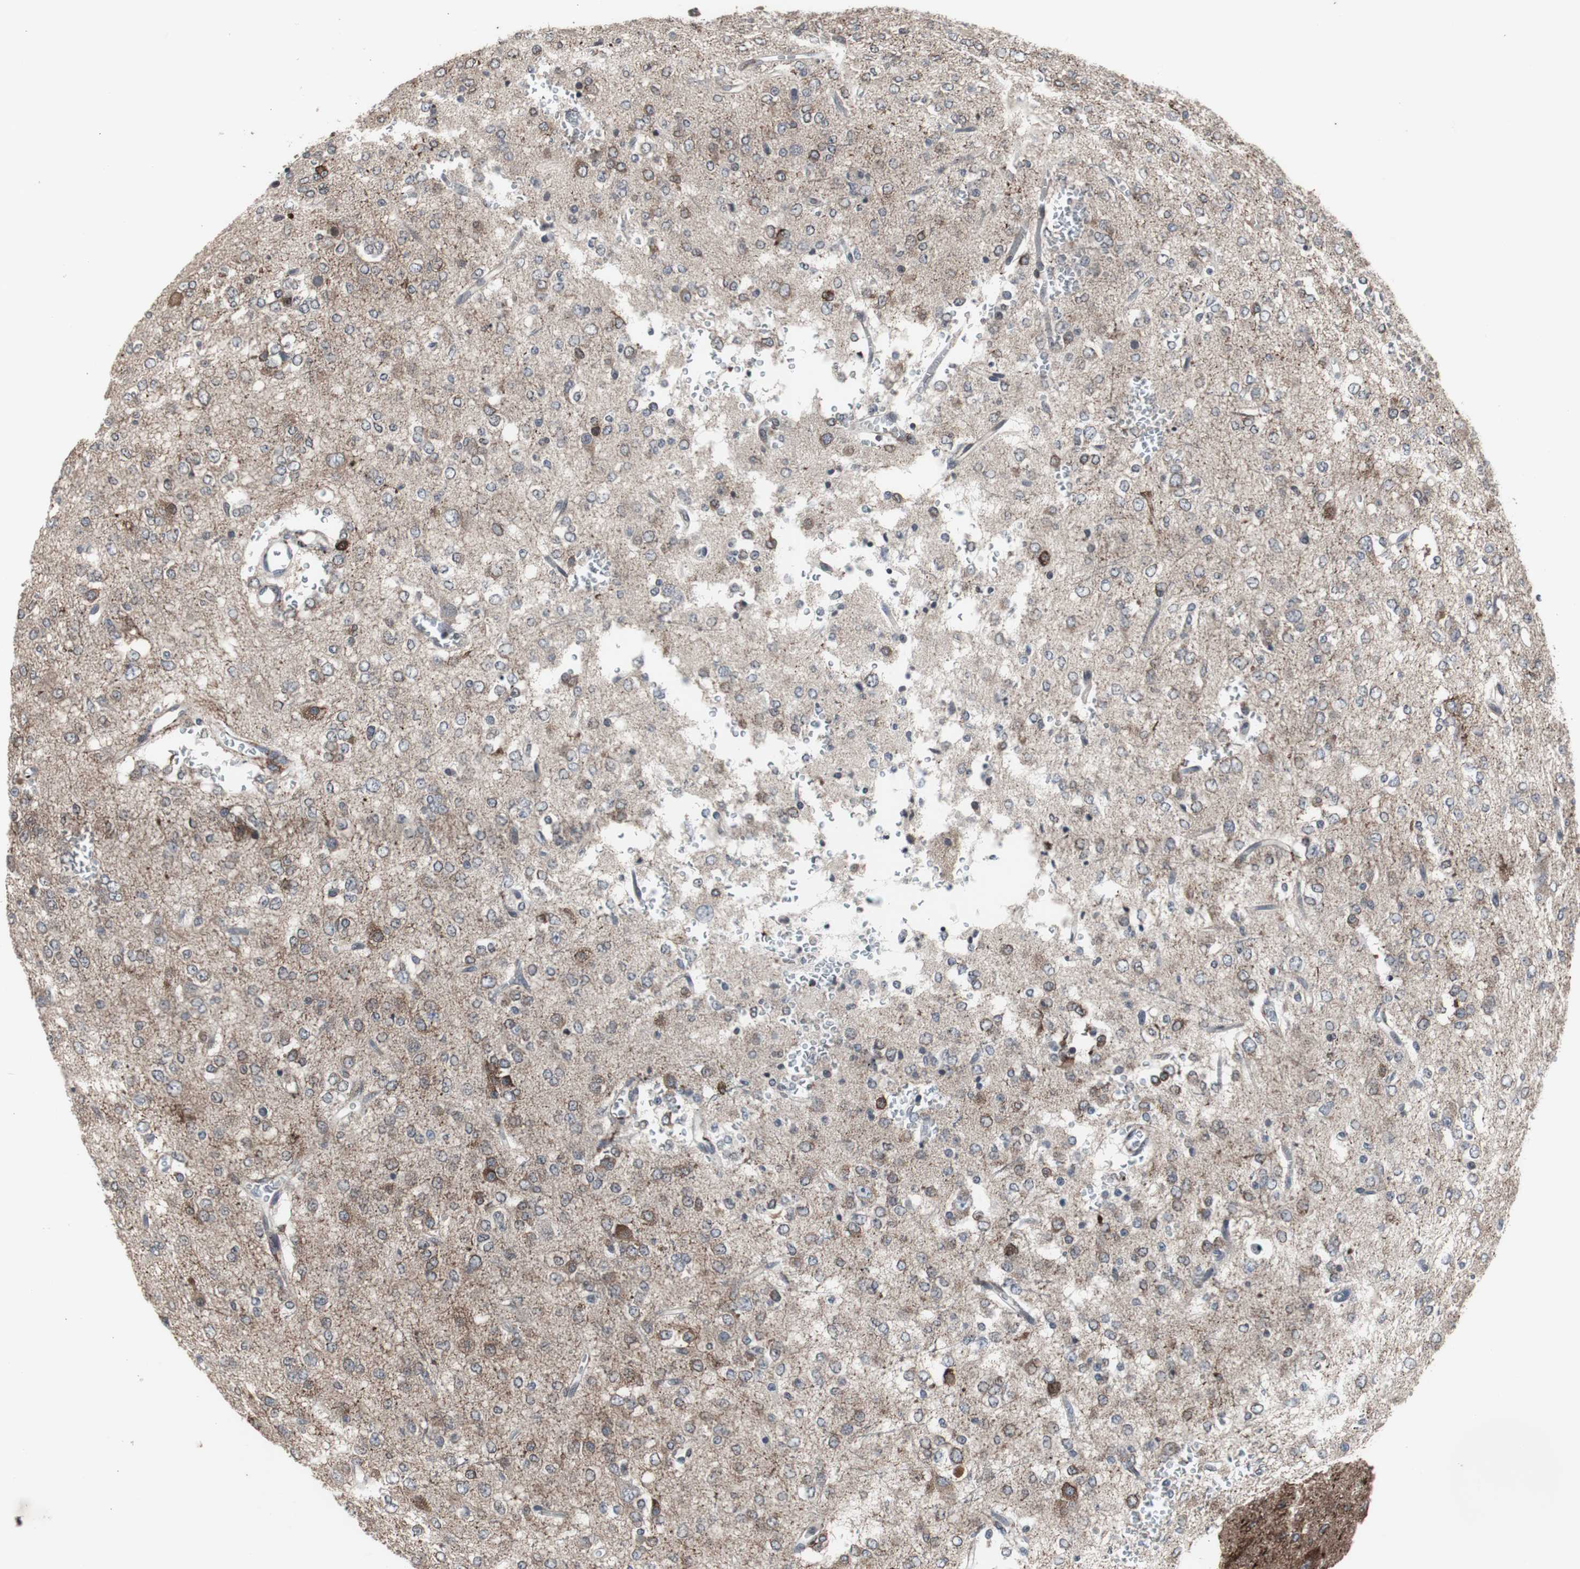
{"staining": {"intensity": "weak", "quantity": "25%-75%", "location": "cytoplasmic/membranous"}, "tissue": "glioma", "cell_type": "Tumor cells", "image_type": "cancer", "snomed": [{"axis": "morphology", "description": "Glioma, malignant, Low grade"}, {"axis": "topography", "description": "Brain"}], "caption": "Glioma tissue demonstrates weak cytoplasmic/membranous staining in about 25%-75% of tumor cells, visualized by immunohistochemistry.", "gene": "CRADD", "patient": {"sex": "male", "age": 38}}